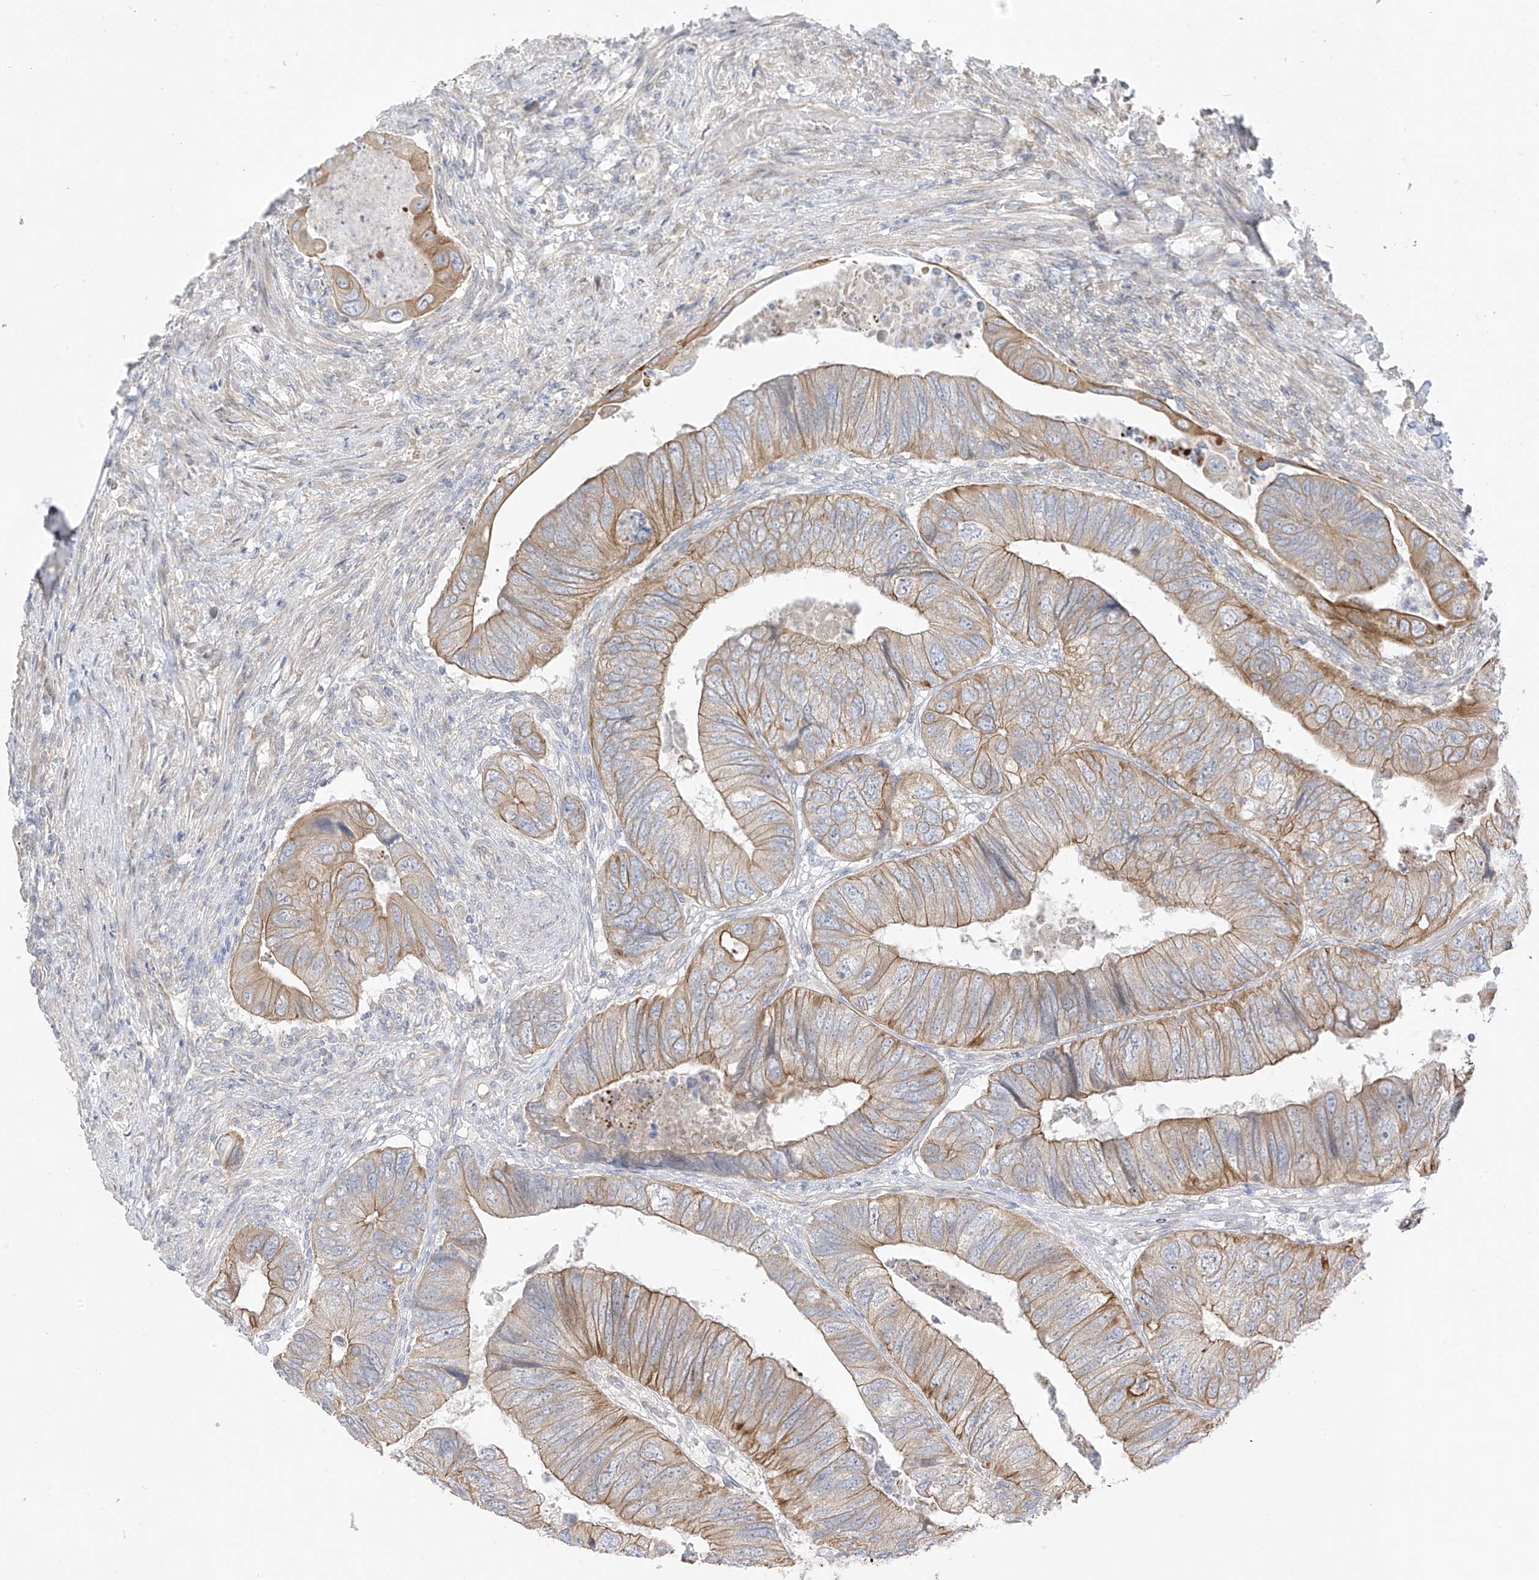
{"staining": {"intensity": "moderate", "quantity": ">75%", "location": "cytoplasmic/membranous"}, "tissue": "colorectal cancer", "cell_type": "Tumor cells", "image_type": "cancer", "snomed": [{"axis": "morphology", "description": "Adenocarcinoma, NOS"}, {"axis": "topography", "description": "Rectum"}], "caption": "DAB immunohistochemical staining of human colorectal adenocarcinoma reveals moderate cytoplasmic/membranous protein positivity in about >75% of tumor cells. (DAB (3,3'-diaminobenzidine) = brown stain, brightfield microscopy at high magnification).", "gene": "EIPR1", "patient": {"sex": "male", "age": 63}}